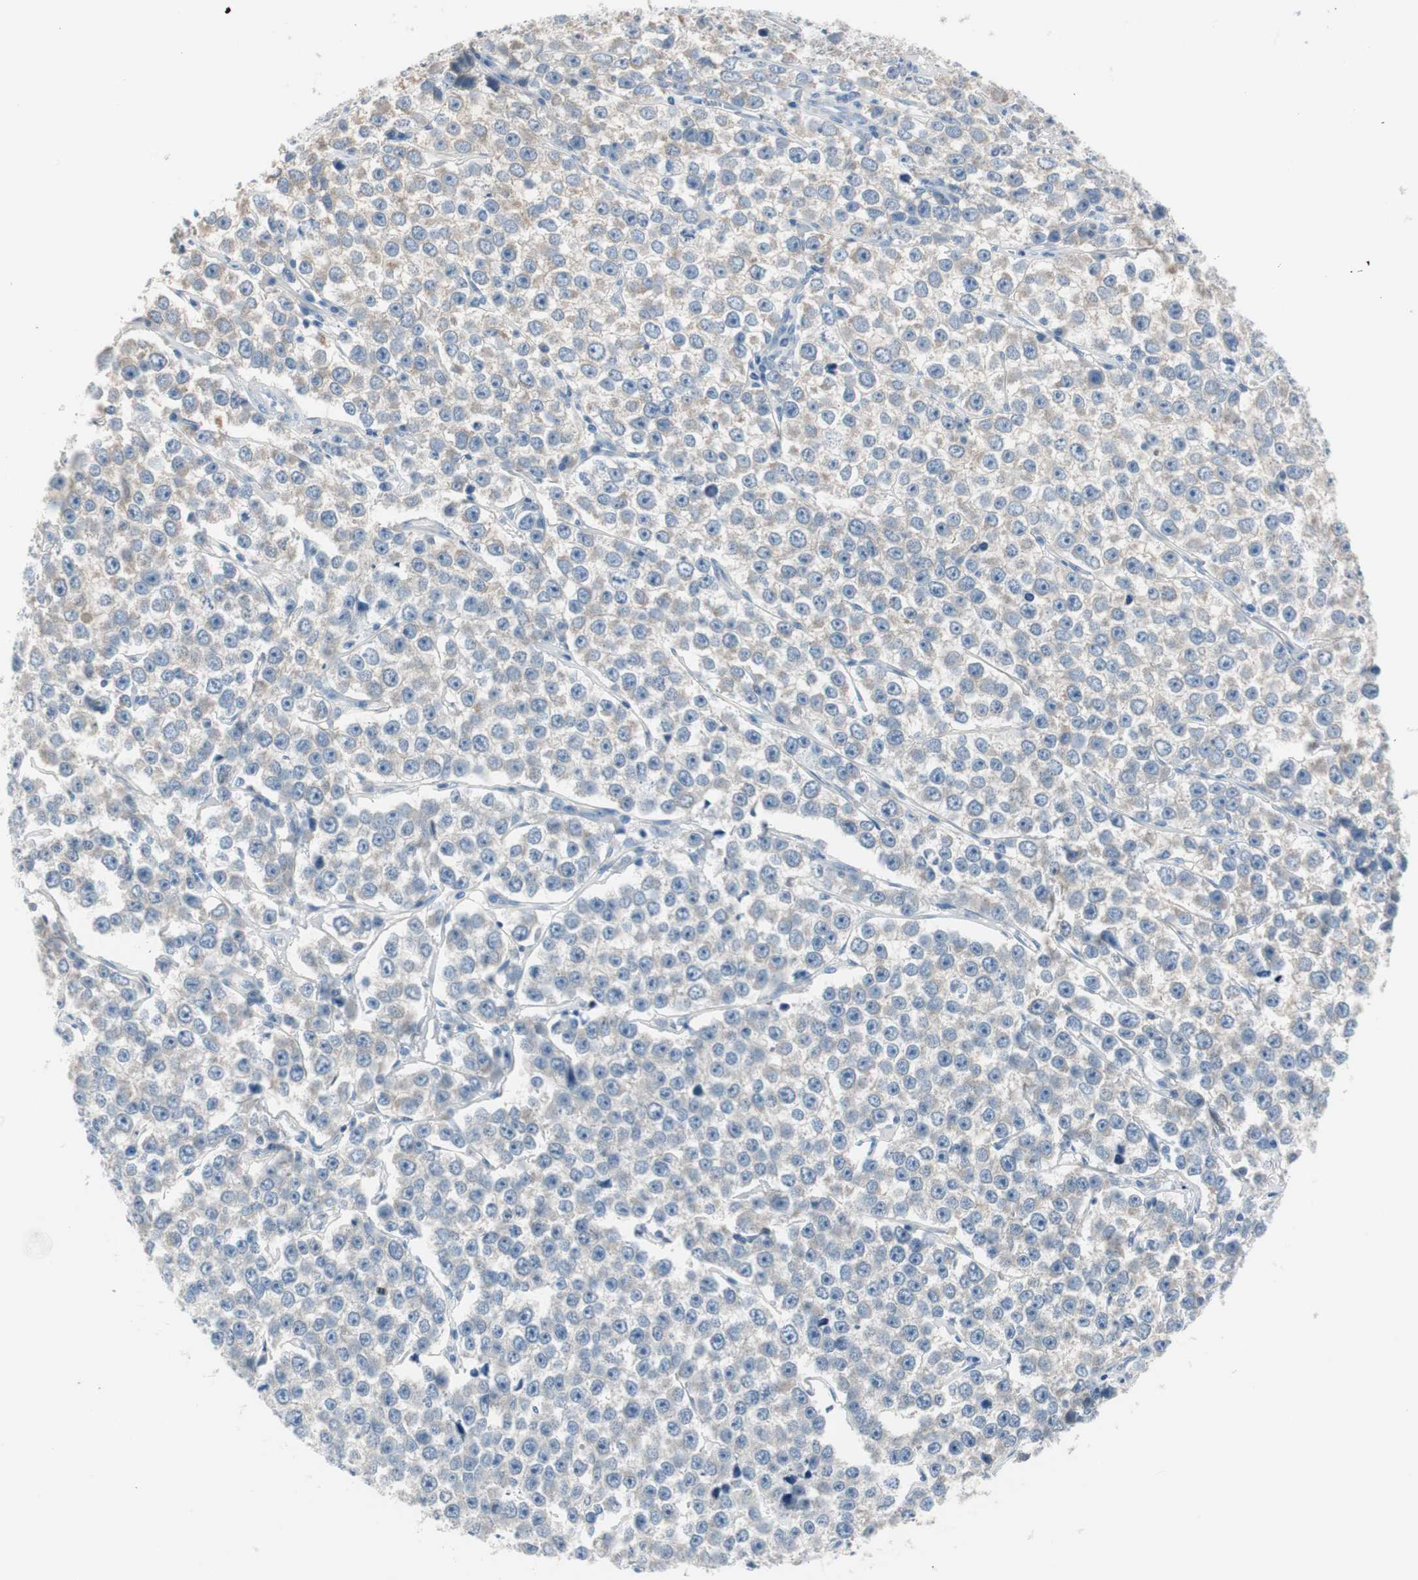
{"staining": {"intensity": "weak", "quantity": "<25%", "location": "cytoplasmic/membranous"}, "tissue": "testis cancer", "cell_type": "Tumor cells", "image_type": "cancer", "snomed": [{"axis": "morphology", "description": "Seminoma, NOS"}, {"axis": "morphology", "description": "Carcinoma, Embryonal, NOS"}, {"axis": "topography", "description": "Testis"}], "caption": "There is no significant staining in tumor cells of testis cancer (seminoma).", "gene": "SERPINF1", "patient": {"sex": "male", "age": 52}}